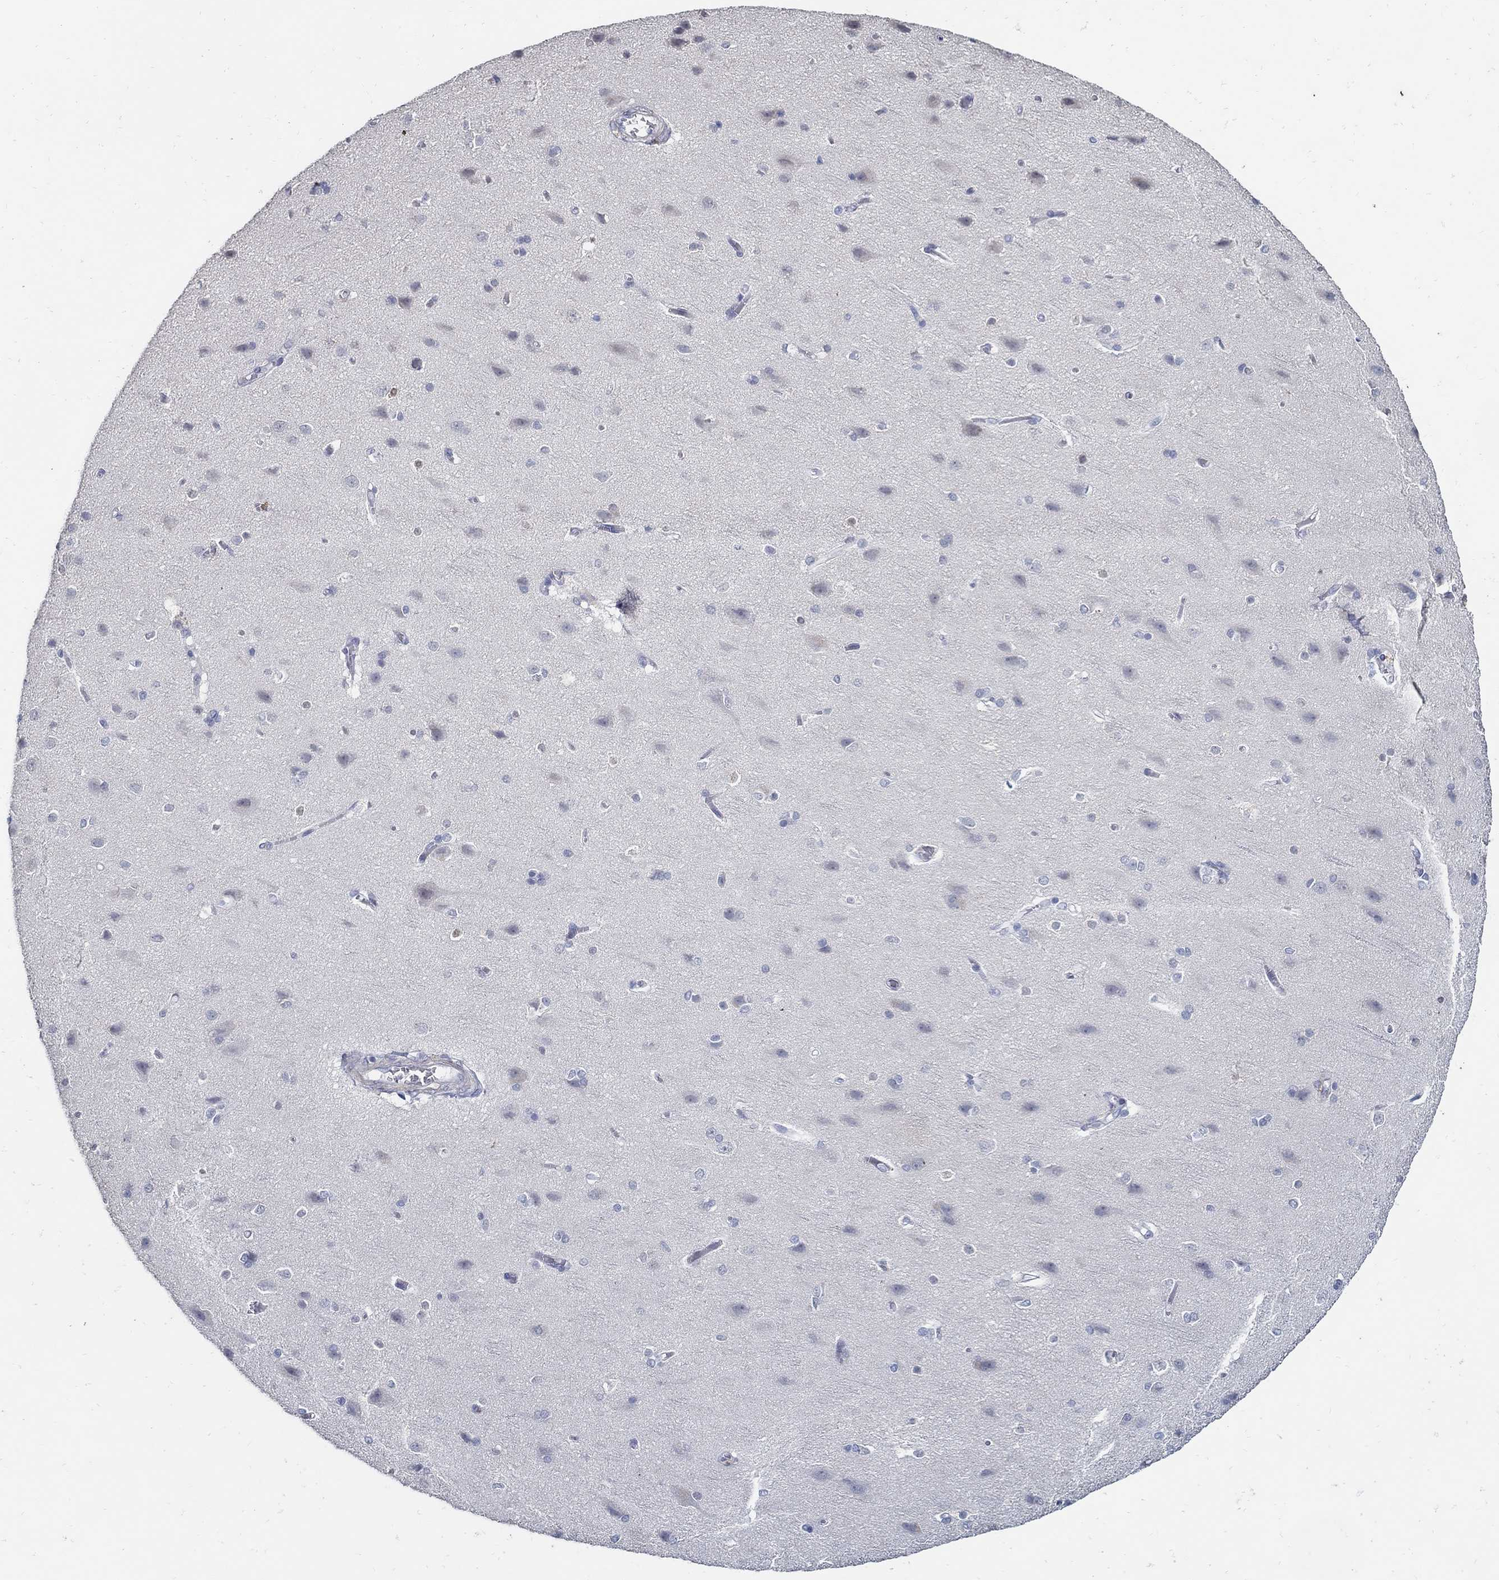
{"staining": {"intensity": "negative", "quantity": "none", "location": "none"}, "tissue": "cerebral cortex", "cell_type": "Endothelial cells", "image_type": "normal", "snomed": [{"axis": "morphology", "description": "Normal tissue, NOS"}, {"axis": "topography", "description": "Cerebral cortex"}], "caption": "The IHC micrograph has no significant expression in endothelial cells of cerebral cortex. (IHC, brightfield microscopy, high magnification).", "gene": "USP29", "patient": {"sex": "male", "age": 37}}